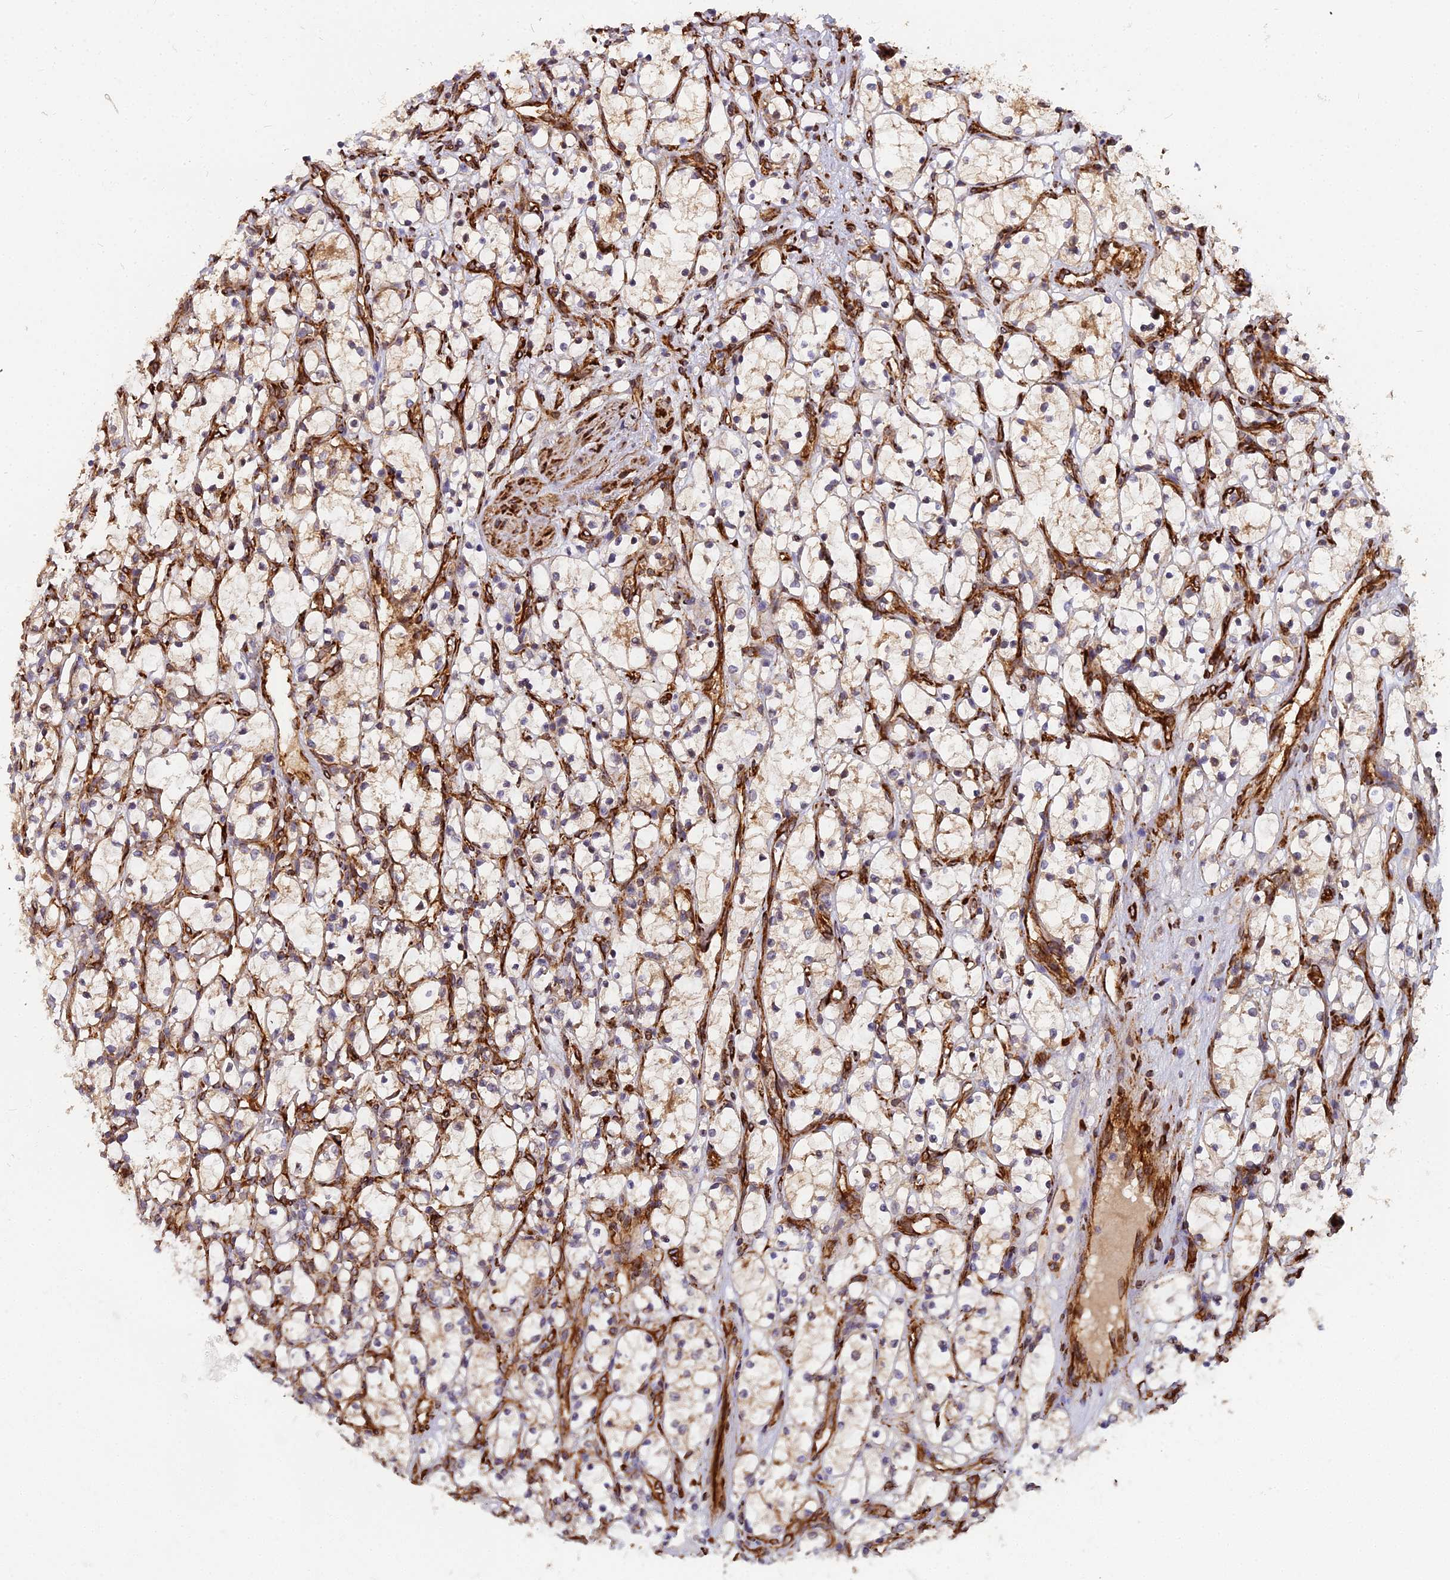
{"staining": {"intensity": "weak", "quantity": "<25%", "location": "cytoplasmic/membranous"}, "tissue": "renal cancer", "cell_type": "Tumor cells", "image_type": "cancer", "snomed": [{"axis": "morphology", "description": "Adenocarcinoma, NOS"}, {"axis": "topography", "description": "Kidney"}], "caption": "Adenocarcinoma (renal) was stained to show a protein in brown. There is no significant staining in tumor cells.", "gene": "NDUFAF7", "patient": {"sex": "female", "age": 69}}